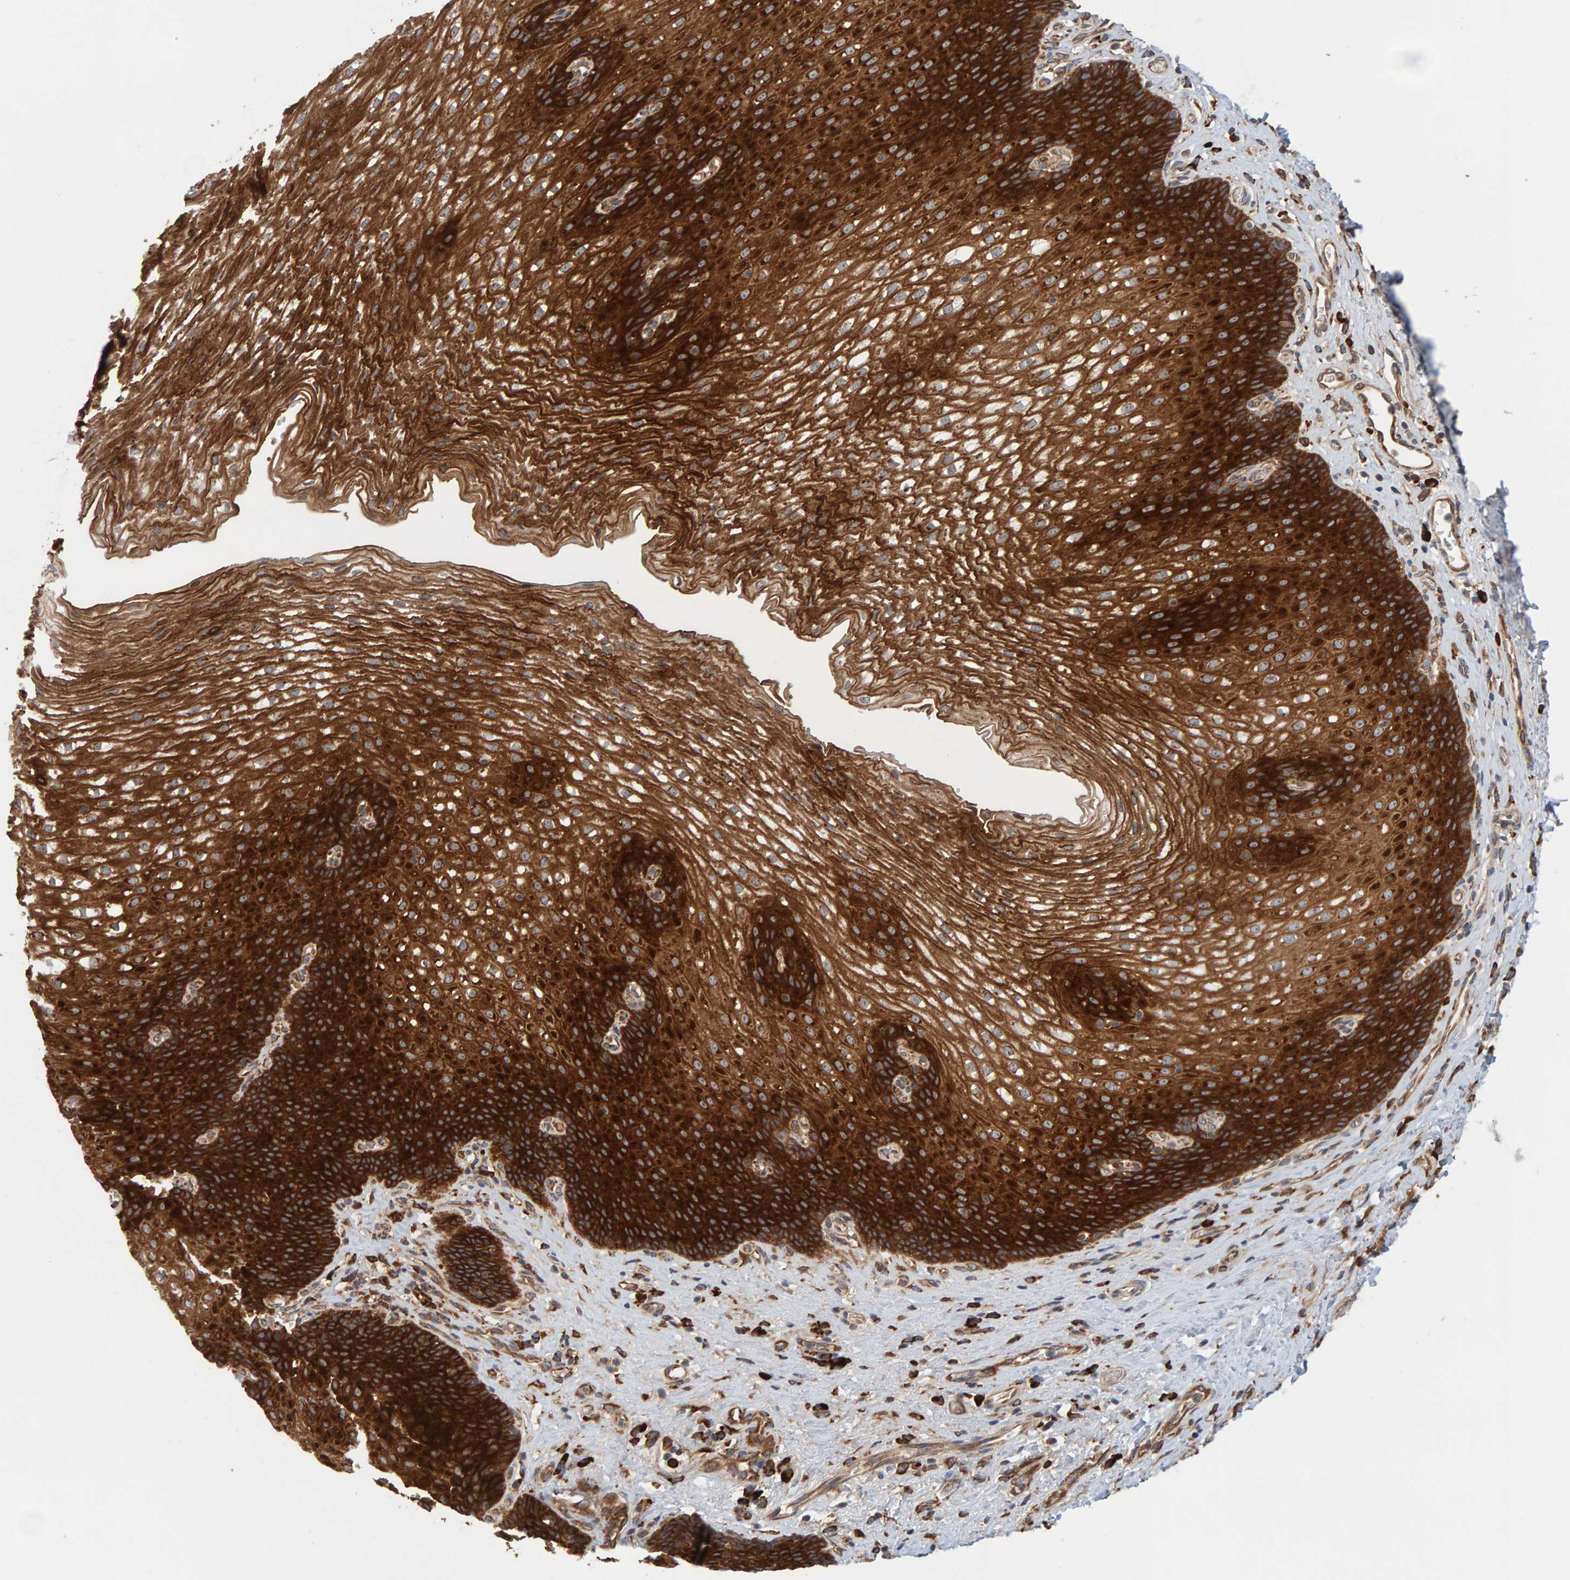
{"staining": {"intensity": "strong", "quantity": ">75%", "location": "cytoplasmic/membranous"}, "tissue": "esophagus", "cell_type": "Squamous epithelial cells", "image_type": "normal", "snomed": [{"axis": "morphology", "description": "Normal tissue, NOS"}, {"axis": "topography", "description": "Esophagus"}], "caption": "This photomicrograph shows normal esophagus stained with immunohistochemistry to label a protein in brown. The cytoplasmic/membranous of squamous epithelial cells show strong positivity for the protein. Nuclei are counter-stained blue.", "gene": "BAIAP2", "patient": {"sex": "male", "age": 48}}